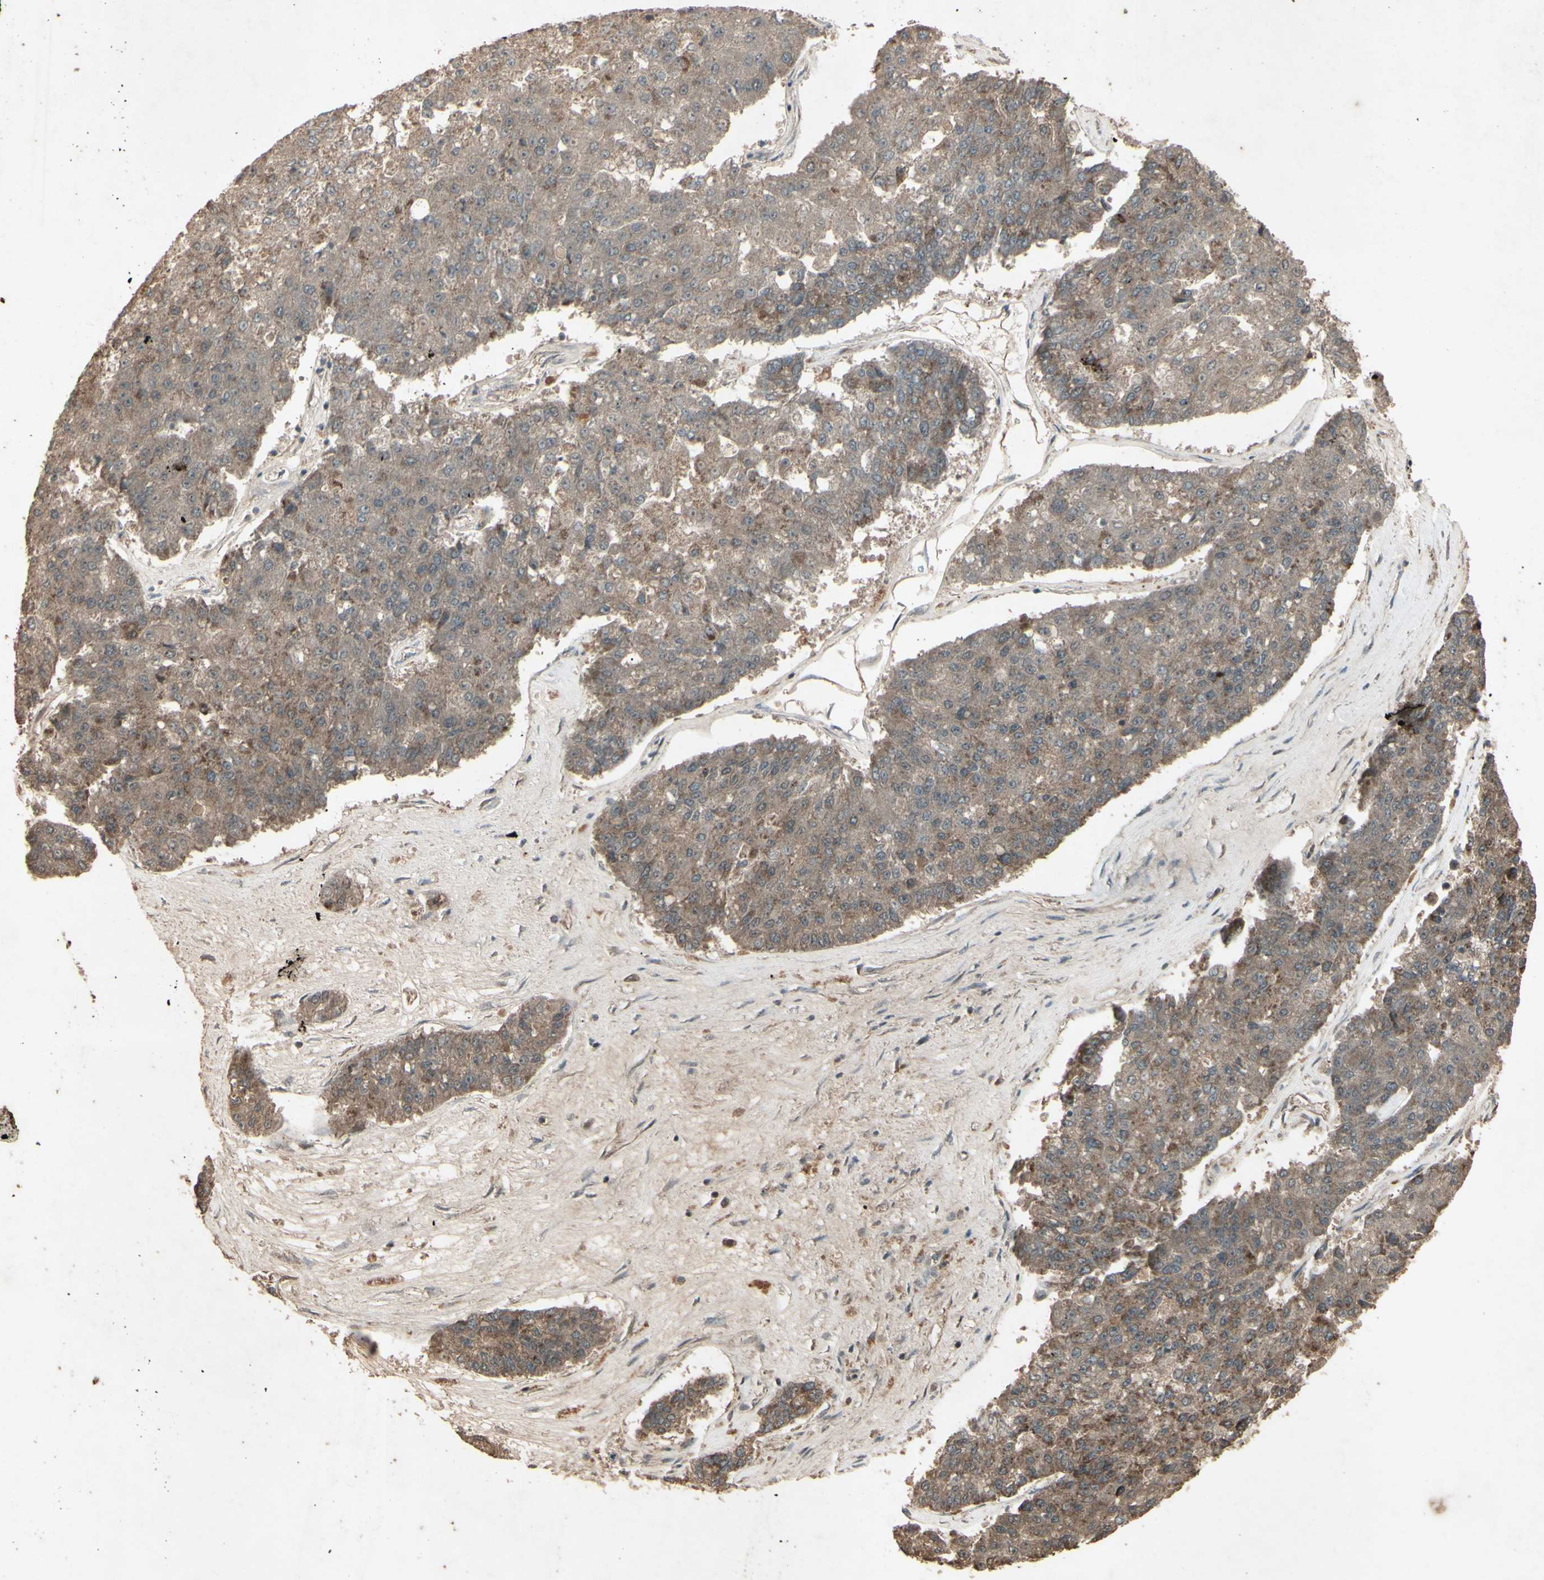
{"staining": {"intensity": "weak", "quantity": ">75%", "location": "cytoplasmic/membranous"}, "tissue": "pancreatic cancer", "cell_type": "Tumor cells", "image_type": "cancer", "snomed": [{"axis": "morphology", "description": "Adenocarcinoma, NOS"}, {"axis": "topography", "description": "Pancreas"}], "caption": "The immunohistochemical stain labels weak cytoplasmic/membranous staining in tumor cells of pancreatic adenocarcinoma tissue.", "gene": "AP1G1", "patient": {"sex": "male", "age": 50}}